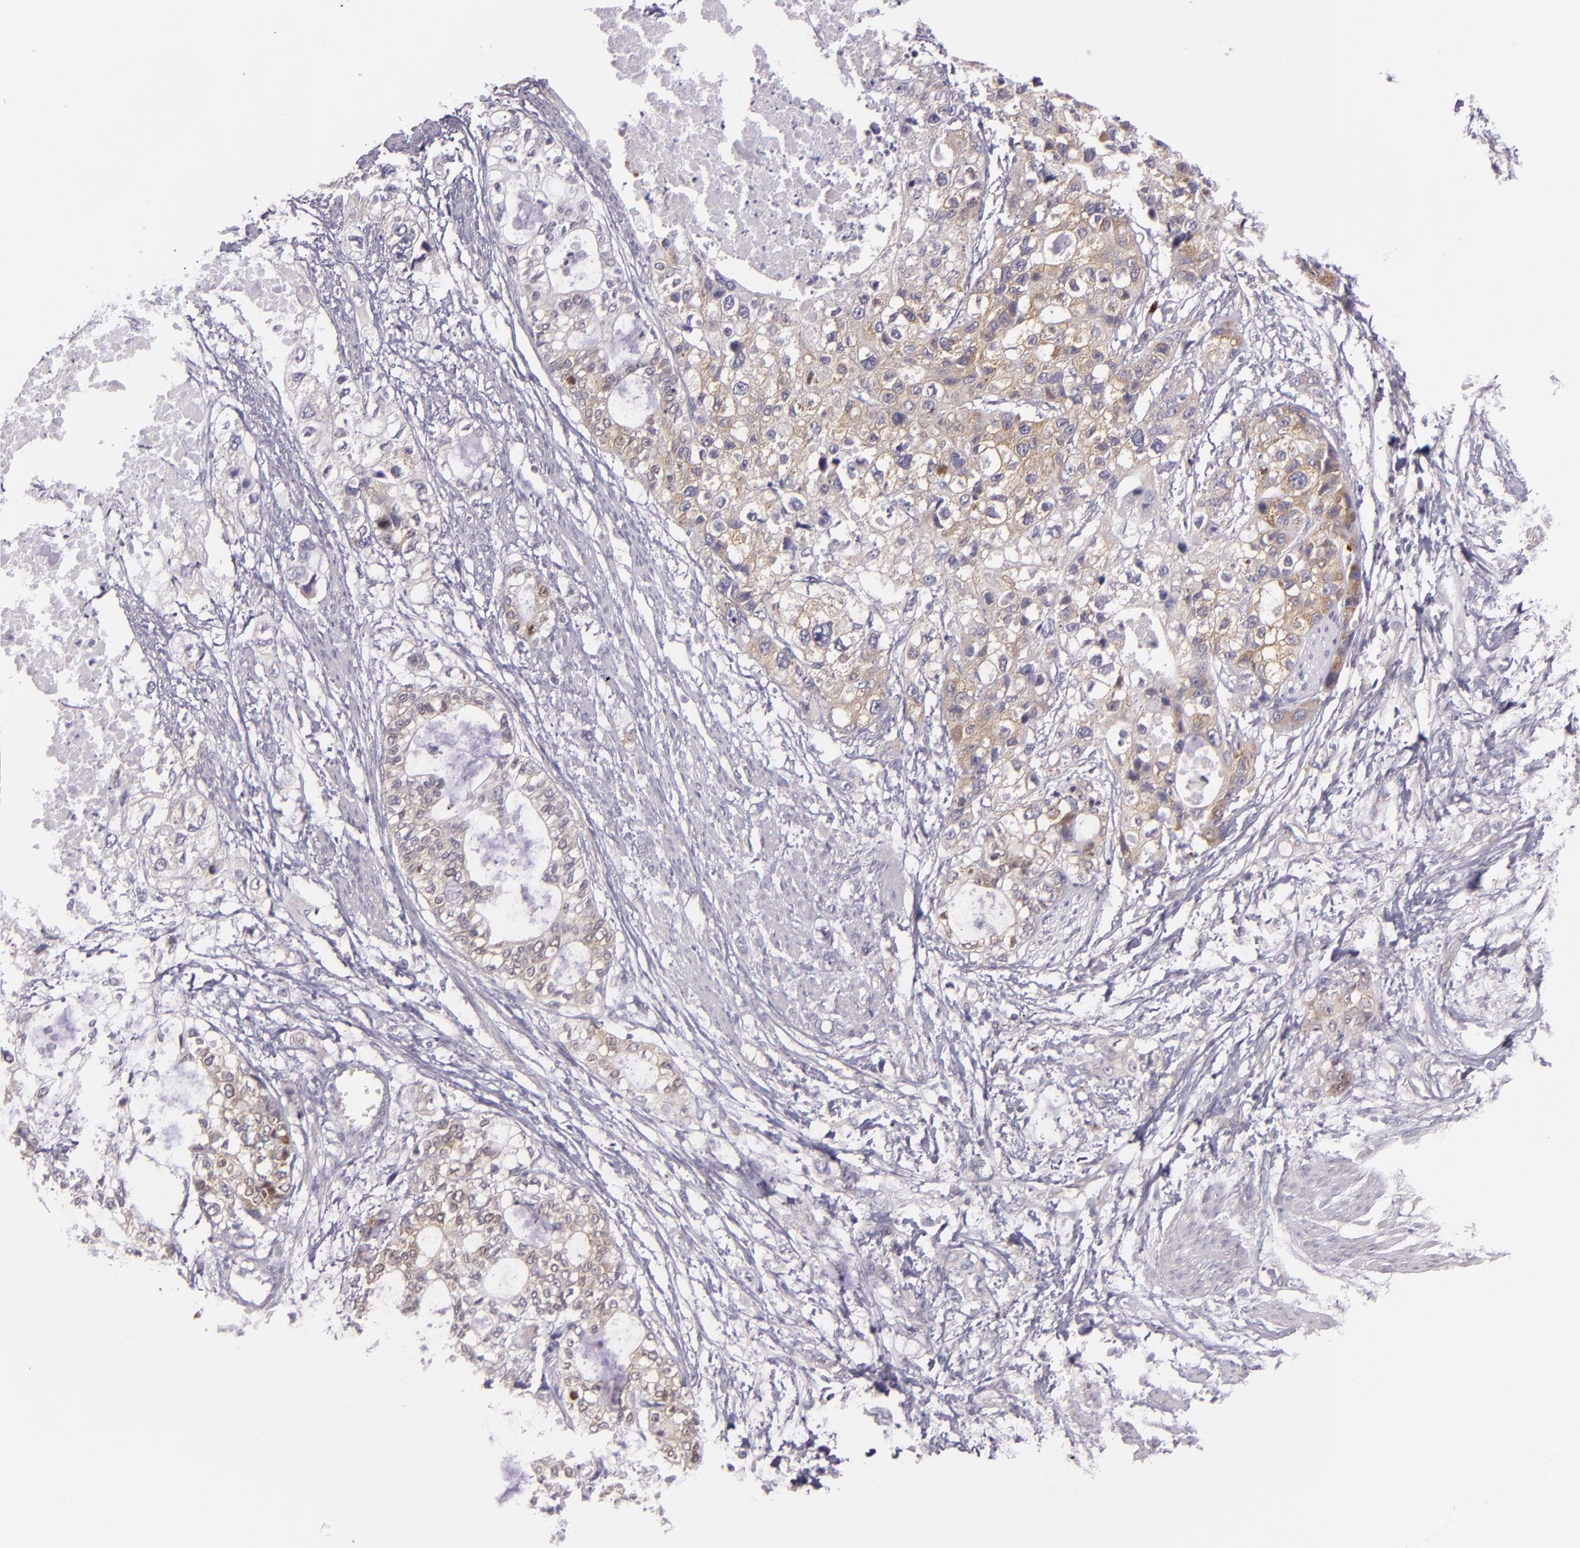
{"staining": {"intensity": "weak", "quantity": "<25%", "location": "cytoplasmic/membranous"}, "tissue": "stomach cancer", "cell_type": "Tumor cells", "image_type": "cancer", "snomed": [{"axis": "morphology", "description": "Adenocarcinoma, NOS"}, {"axis": "topography", "description": "Stomach, upper"}], "caption": "High power microscopy photomicrograph of an IHC image of stomach adenocarcinoma, revealing no significant positivity in tumor cells.", "gene": "UPF3B", "patient": {"sex": "female", "age": 52}}